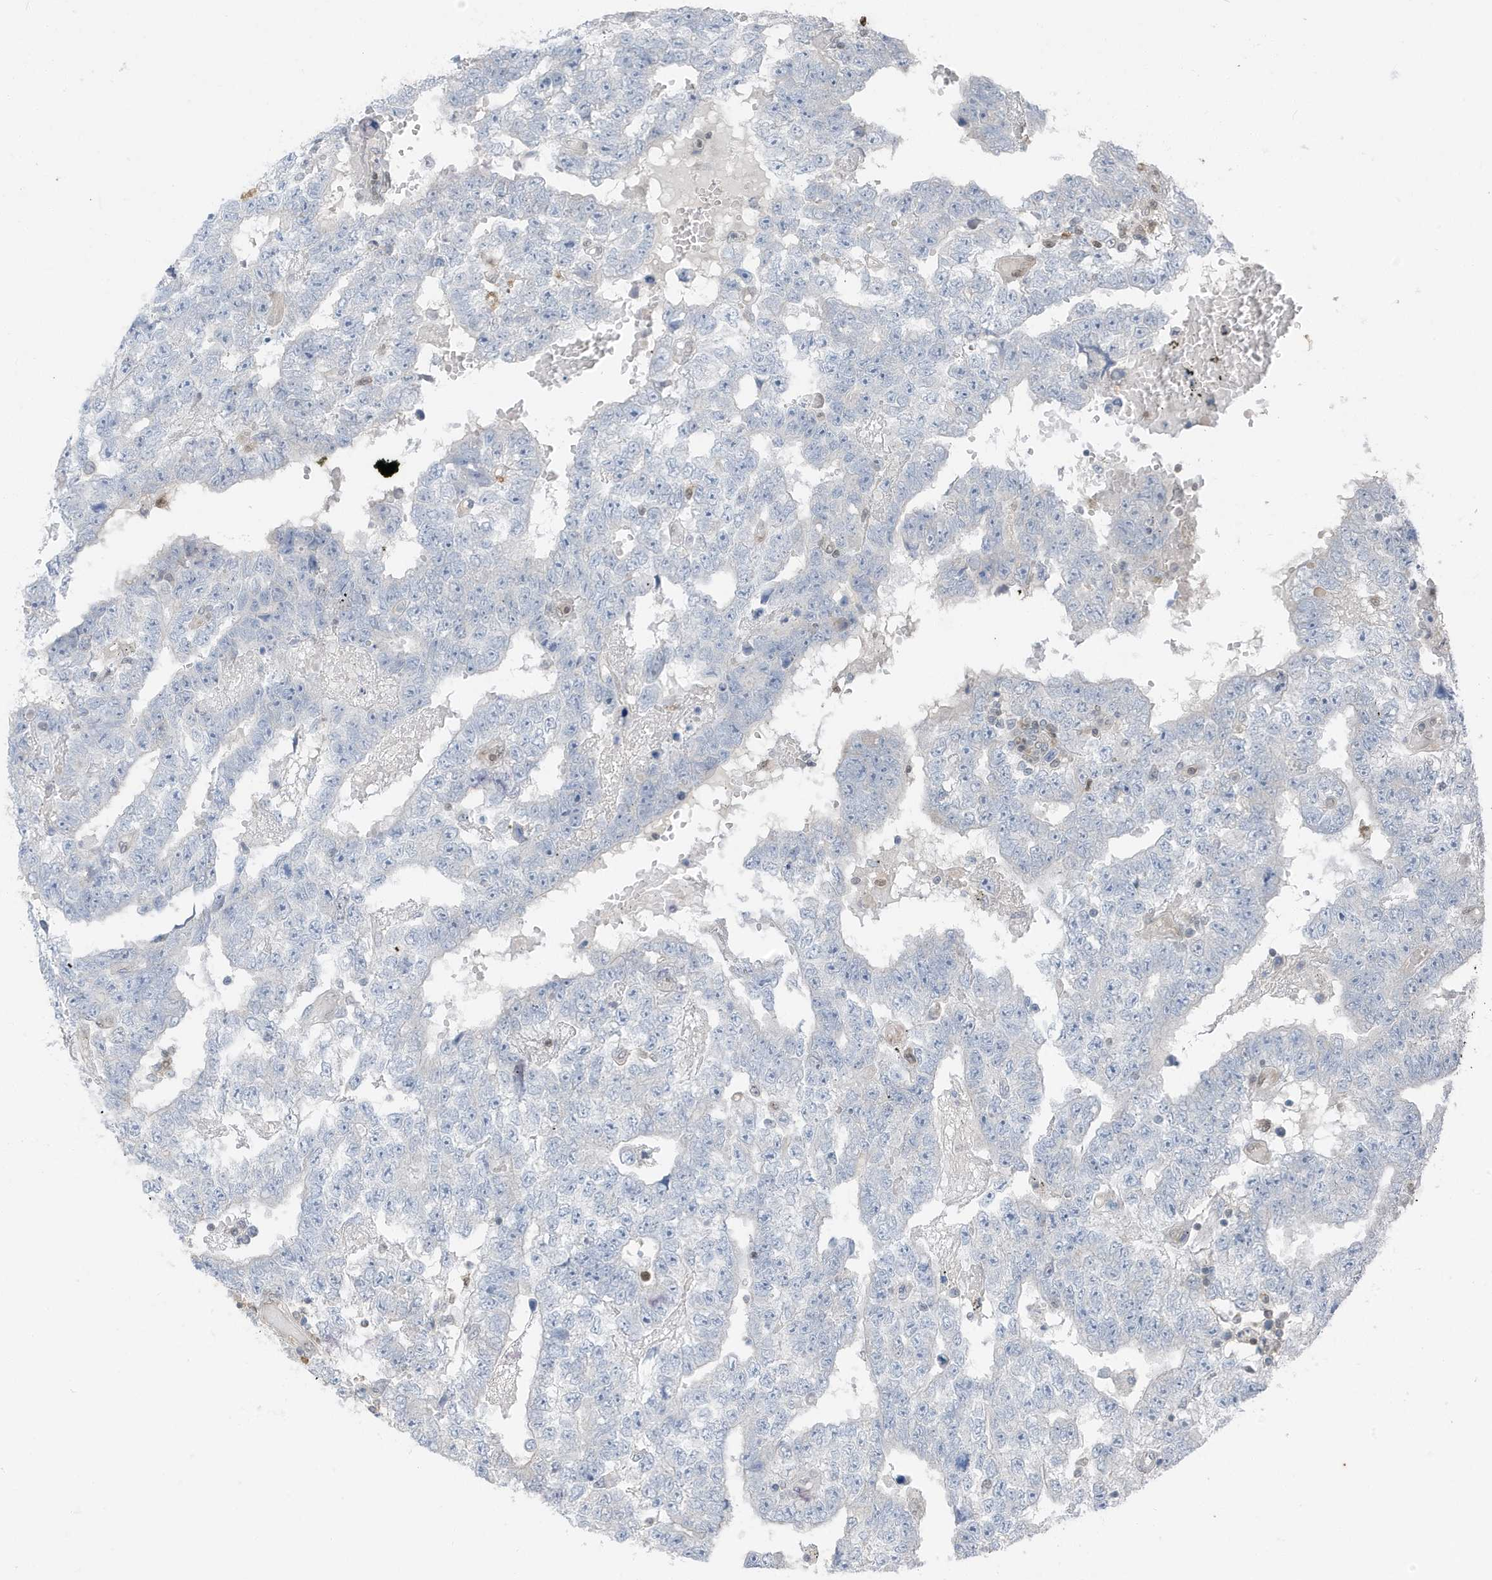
{"staining": {"intensity": "negative", "quantity": "none", "location": "none"}, "tissue": "testis cancer", "cell_type": "Tumor cells", "image_type": "cancer", "snomed": [{"axis": "morphology", "description": "Carcinoma, Embryonal, NOS"}, {"axis": "topography", "description": "Testis"}], "caption": "DAB immunohistochemical staining of human embryonal carcinoma (testis) shows no significant positivity in tumor cells.", "gene": "NCOA7", "patient": {"sex": "male", "age": 25}}